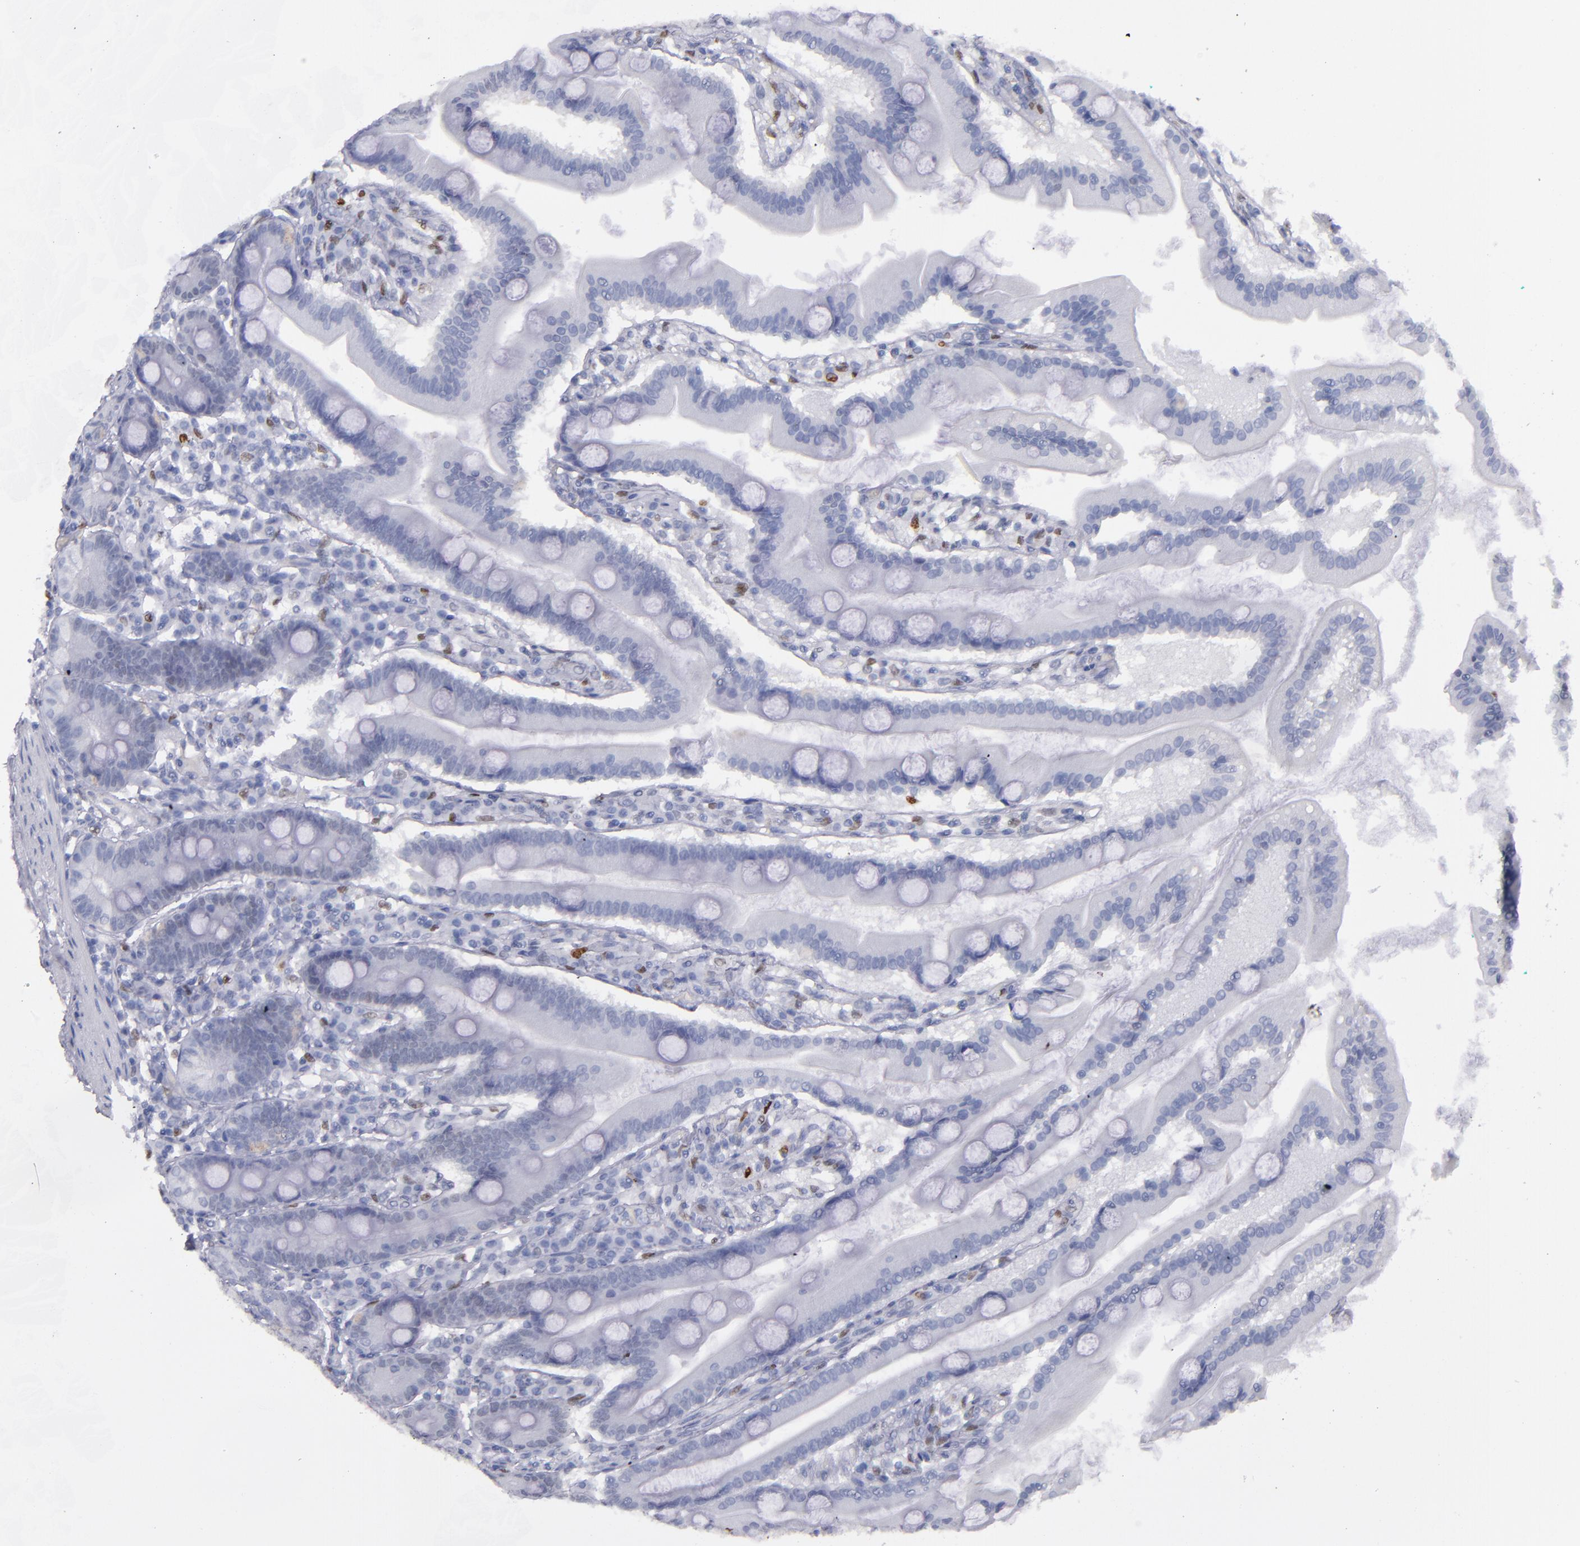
{"staining": {"intensity": "negative", "quantity": "none", "location": "none"}, "tissue": "duodenum", "cell_type": "Glandular cells", "image_type": "normal", "snomed": [{"axis": "morphology", "description": "Normal tissue, NOS"}, {"axis": "topography", "description": "Duodenum"}], "caption": "Duodenum stained for a protein using immunohistochemistry (IHC) displays no expression glandular cells.", "gene": "IRF8", "patient": {"sex": "female", "age": 64}}